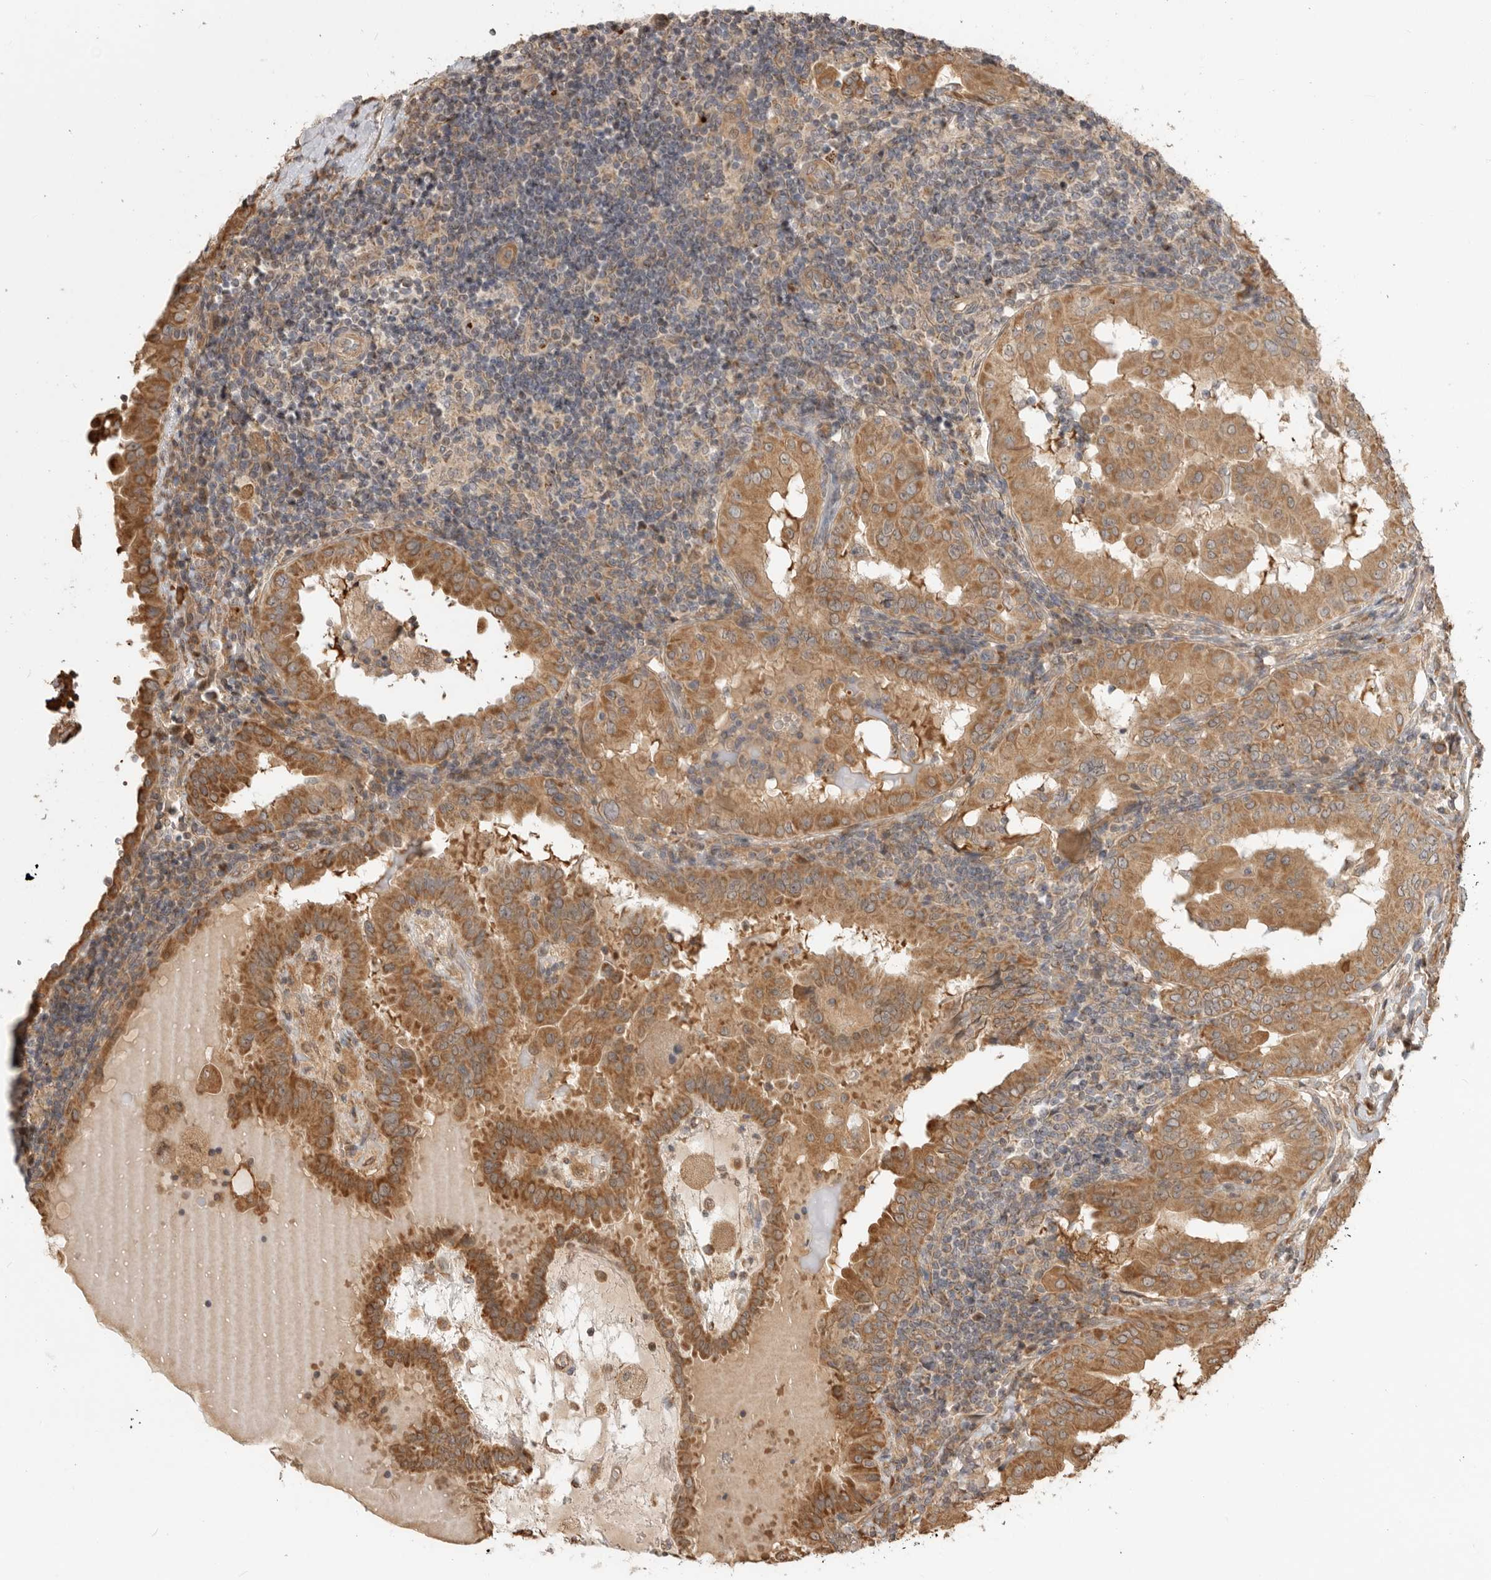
{"staining": {"intensity": "moderate", "quantity": ">75%", "location": "cytoplasmic/membranous"}, "tissue": "thyroid cancer", "cell_type": "Tumor cells", "image_type": "cancer", "snomed": [{"axis": "morphology", "description": "Papillary adenocarcinoma, NOS"}, {"axis": "topography", "description": "Thyroid gland"}], "caption": "IHC micrograph of human thyroid cancer (papillary adenocarcinoma) stained for a protein (brown), which reveals medium levels of moderate cytoplasmic/membranous expression in about >75% of tumor cells.", "gene": "DPH7", "patient": {"sex": "male", "age": 33}}